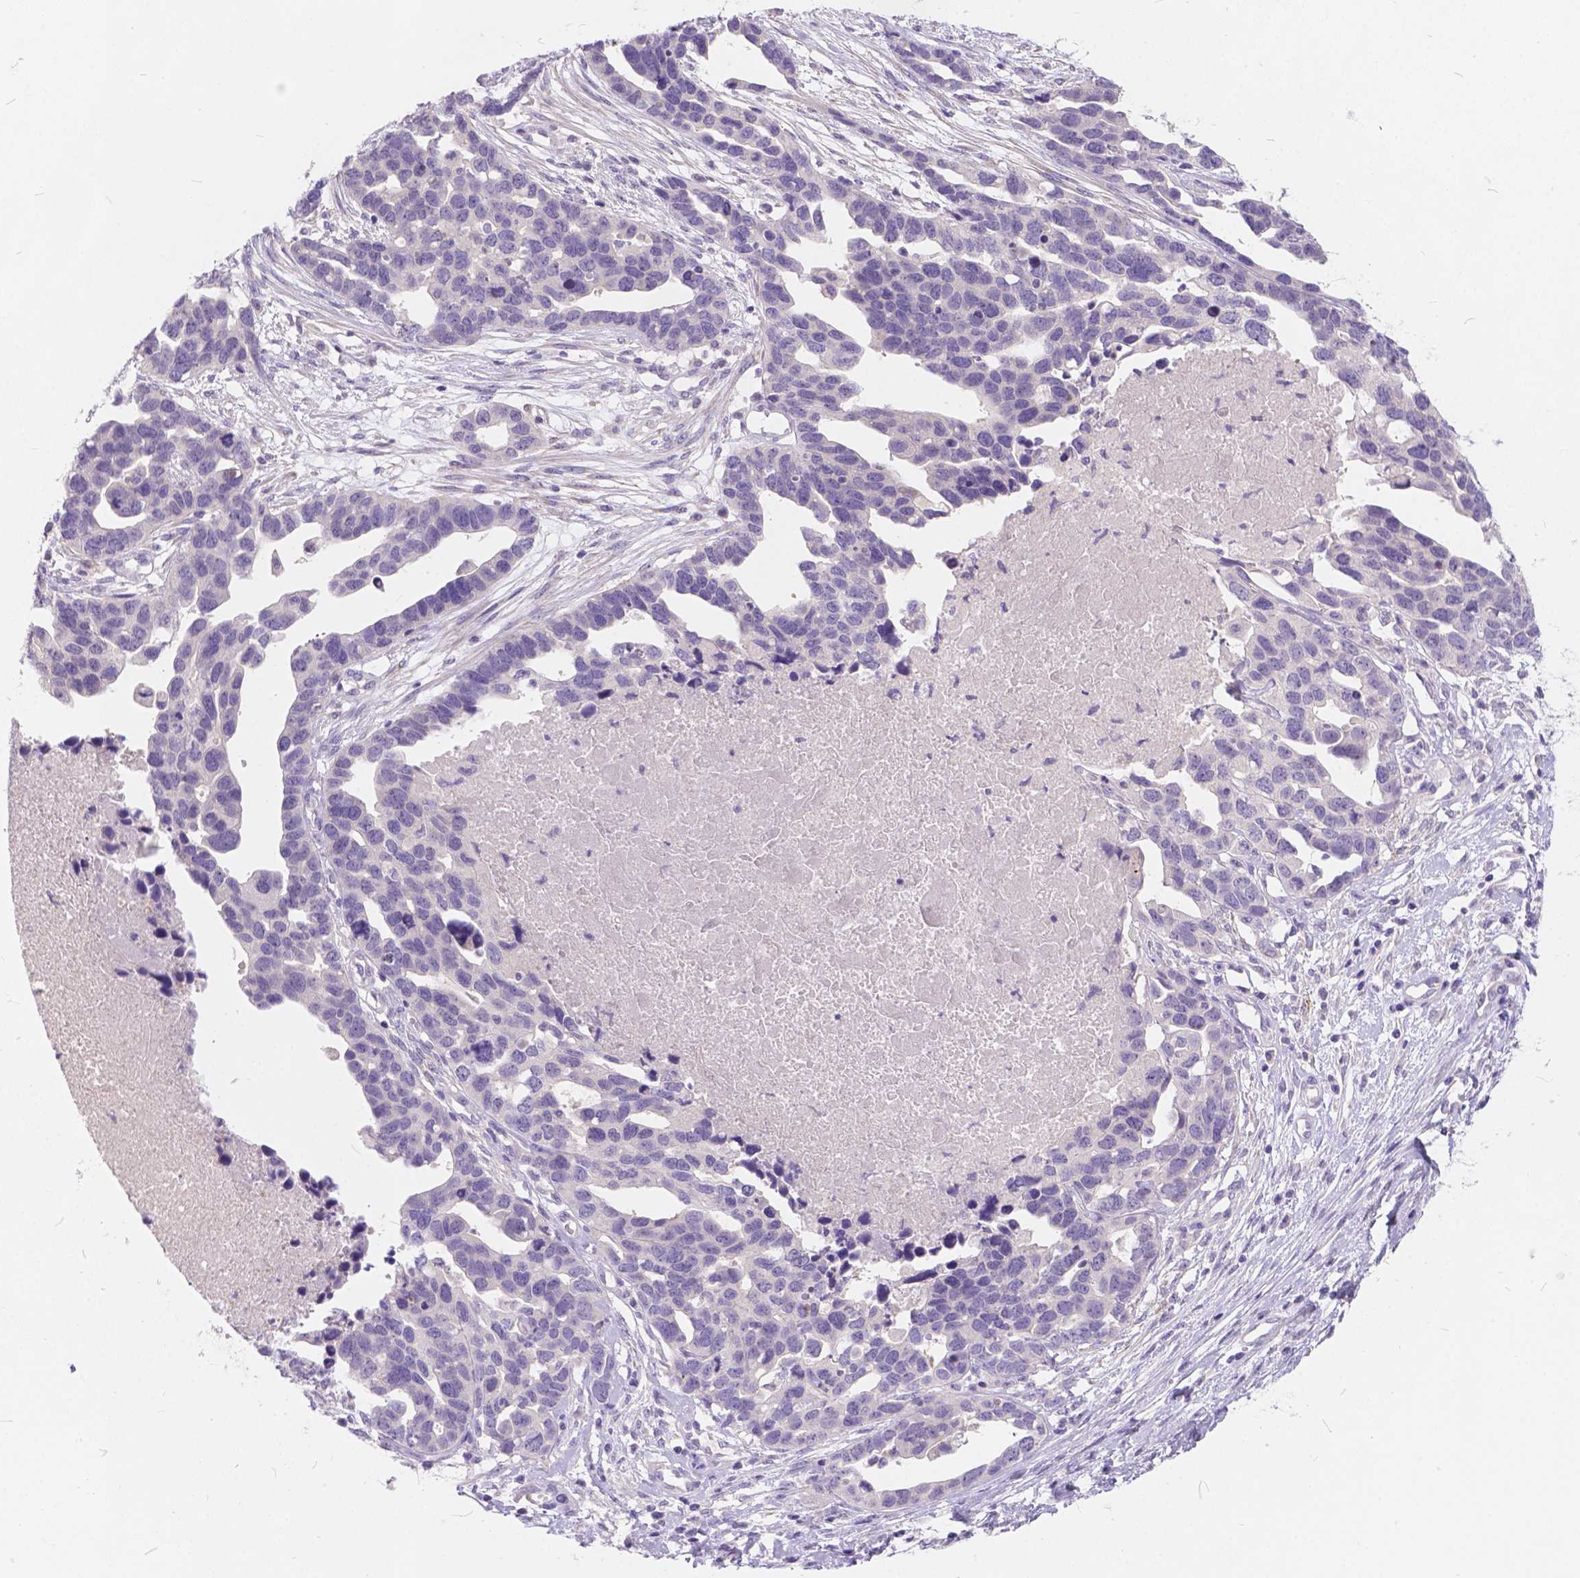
{"staining": {"intensity": "negative", "quantity": "none", "location": "none"}, "tissue": "ovarian cancer", "cell_type": "Tumor cells", "image_type": "cancer", "snomed": [{"axis": "morphology", "description": "Cystadenocarcinoma, serous, NOS"}, {"axis": "topography", "description": "Ovary"}], "caption": "A high-resolution histopathology image shows IHC staining of ovarian cancer, which exhibits no significant expression in tumor cells. (DAB immunohistochemistry, high magnification).", "gene": "PEX11G", "patient": {"sex": "female", "age": 54}}